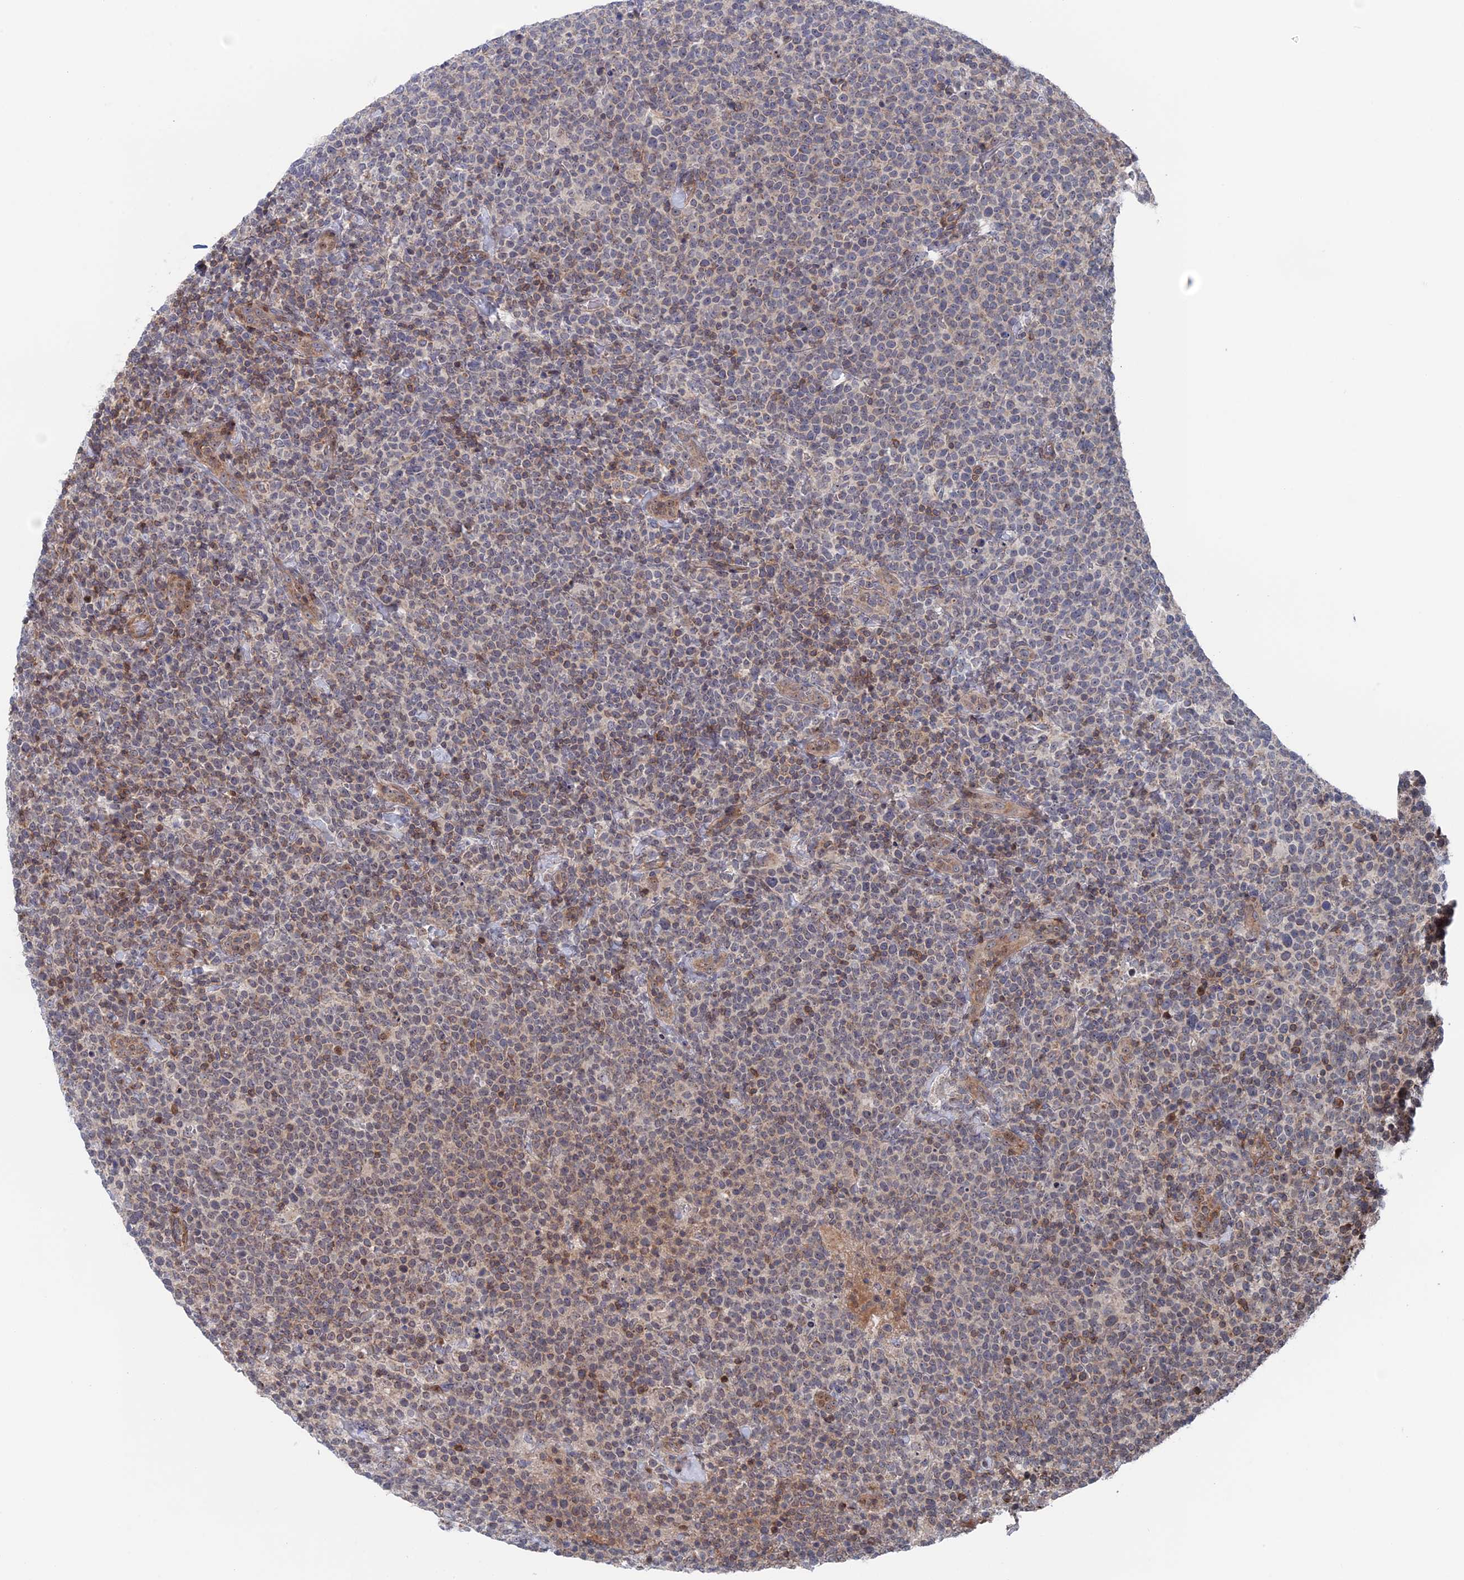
{"staining": {"intensity": "weak", "quantity": "25%-75%", "location": "cytoplasmic/membranous"}, "tissue": "lymphoma", "cell_type": "Tumor cells", "image_type": "cancer", "snomed": [{"axis": "morphology", "description": "Malignant lymphoma, non-Hodgkin's type, High grade"}, {"axis": "topography", "description": "Lymph node"}], "caption": "High-magnification brightfield microscopy of lymphoma stained with DAB (brown) and counterstained with hematoxylin (blue). tumor cells exhibit weak cytoplasmic/membranous staining is seen in approximately25%-75% of cells.", "gene": "IL7", "patient": {"sex": "male", "age": 61}}